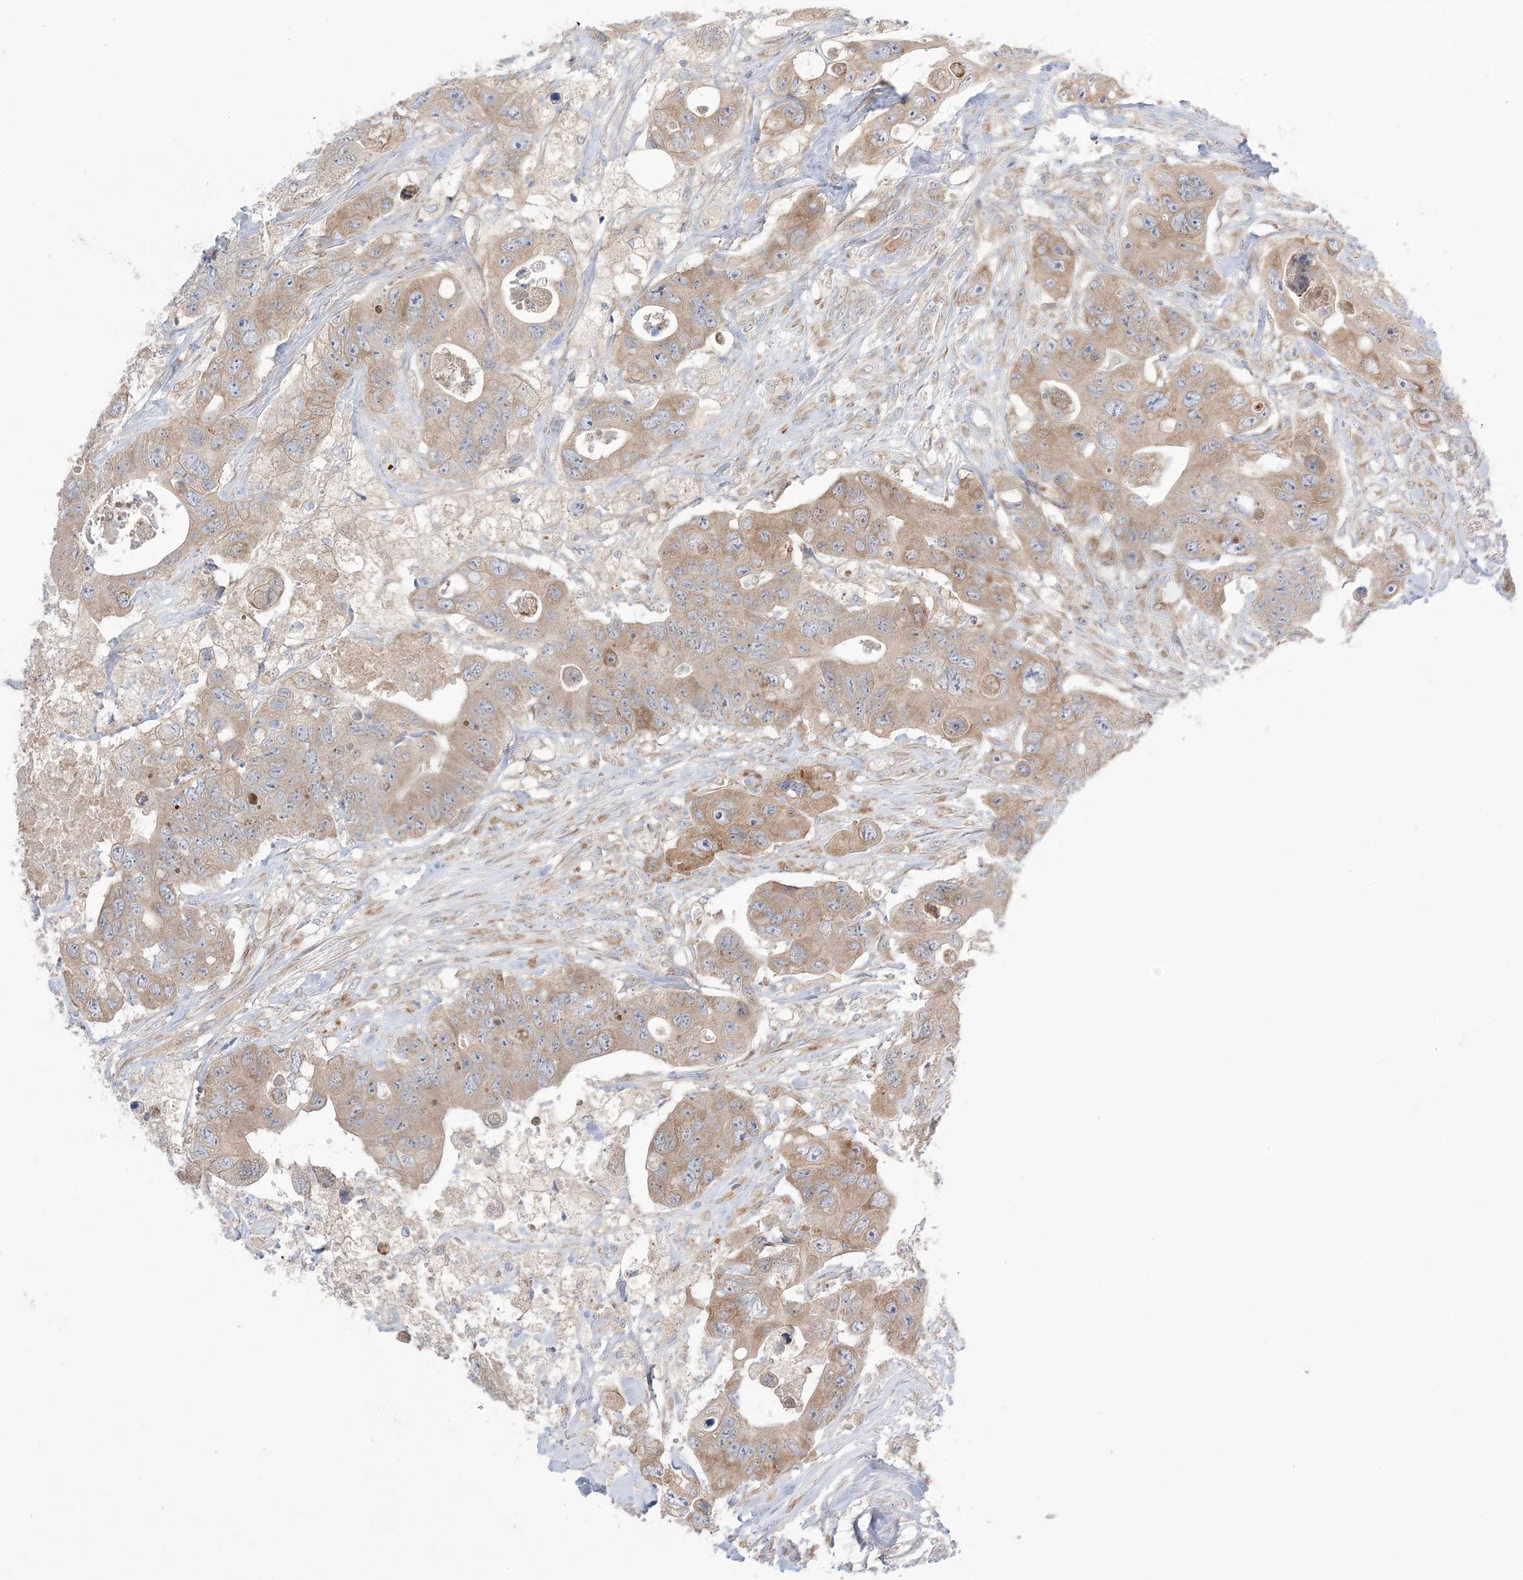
{"staining": {"intensity": "moderate", "quantity": ">75%", "location": "cytoplasmic/membranous"}, "tissue": "colorectal cancer", "cell_type": "Tumor cells", "image_type": "cancer", "snomed": [{"axis": "morphology", "description": "Adenocarcinoma, NOS"}, {"axis": "topography", "description": "Colon"}], "caption": "Human adenocarcinoma (colorectal) stained with a protein marker displays moderate staining in tumor cells.", "gene": "MMGT1", "patient": {"sex": "female", "age": 46}}